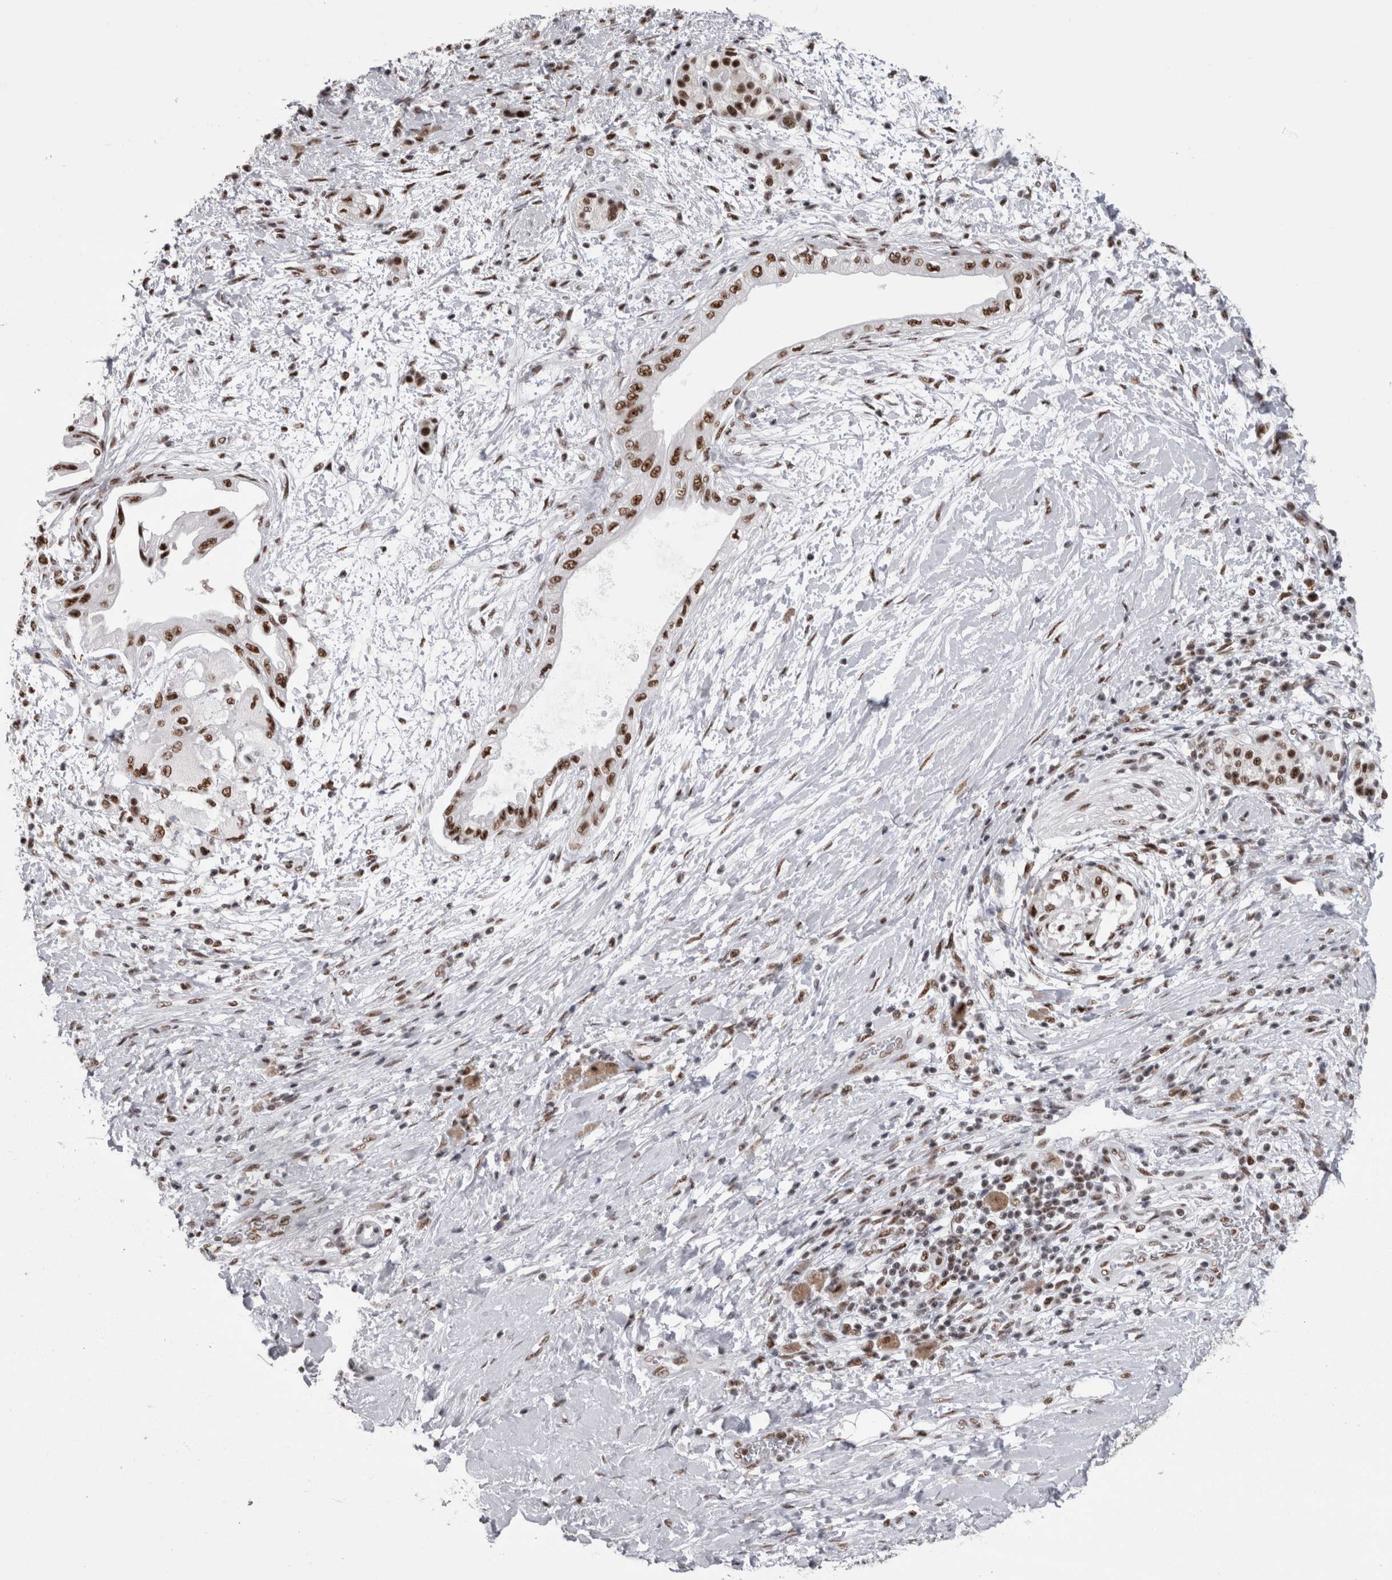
{"staining": {"intensity": "moderate", "quantity": ">75%", "location": "nuclear"}, "tissue": "pancreatic cancer", "cell_type": "Tumor cells", "image_type": "cancer", "snomed": [{"axis": "morphology", "description": "Normal tissue, NOS"}, {"axis": "morphology", "description": "Adenocarcinoma, NOS"}, {"axis": "topography", "description": "Pancreas"}, {"axis": "topography", "description": "Duodenum"}], "caption": "Brown immunohistochemical staining in pancreatic cancer reveals moderate nuclear staining in about >75% of tumor cells. The protein is shown in brown color, while the nuclei are stained blue.", "gene": "SNRNP40", "patient": {"sex": "female", "age": 60}}